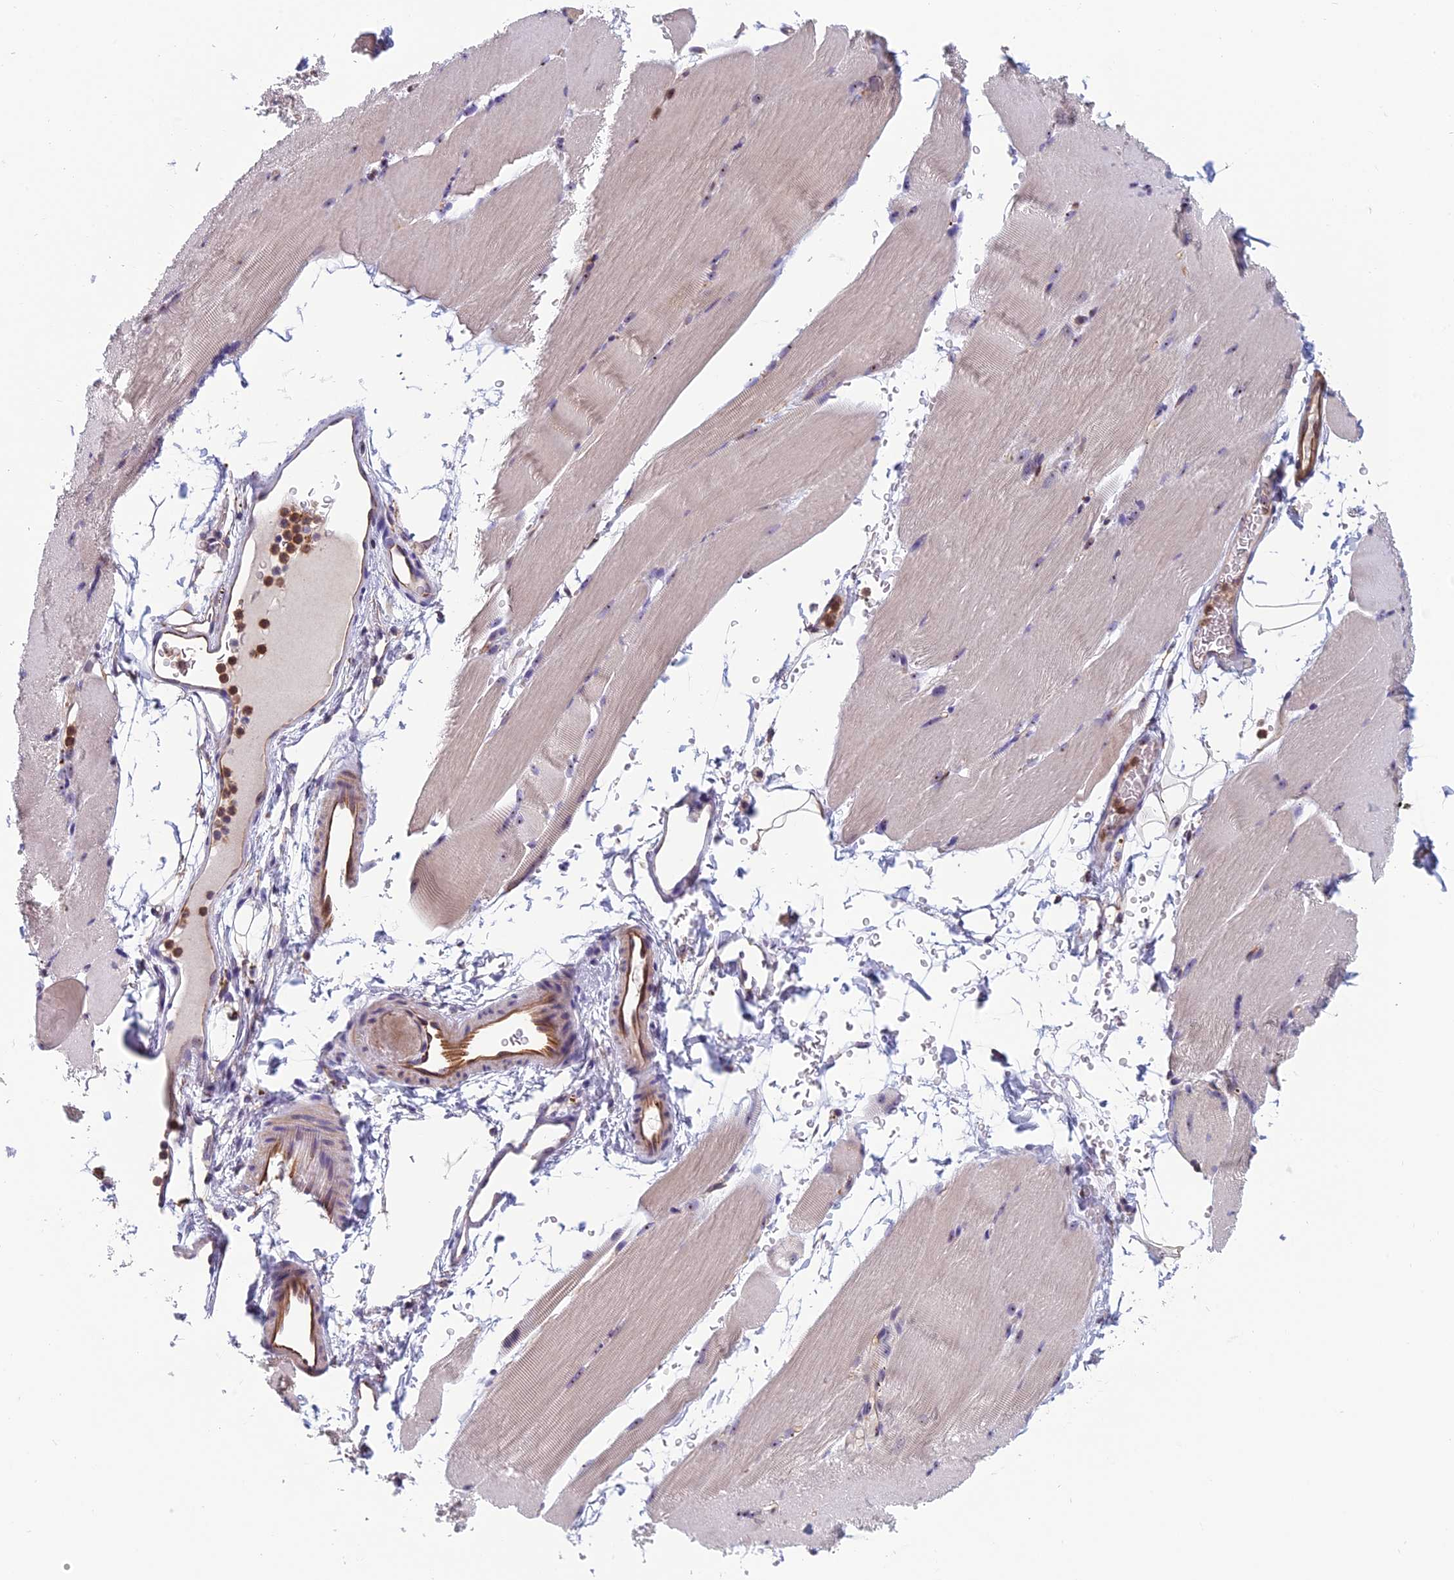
{"staining": {"intensity": "weak", "quantity": "25%-75%", "location": "cytoplasmic/membranous"}, "tissue": "skeletal muscle", "cell_type": "Myocytes", "image_type": "normal", "snomed": [{"axis": "morphology", "description": "Normal tissue, NOS"}, {"axis": "topography", "description": "Skeletal muscle"}, {"axis": "topography", "description": "Parathyroid gland"}], "caption": "This photomicrograph demonstrates IHC staining of unremarkable skeletal muscle, with low weak cytoplasmic/membranous positivity in approximately 25%-75% of myocytes.", "gene": "NOC2L", "patient": {"sex": "female", "age": 37}}